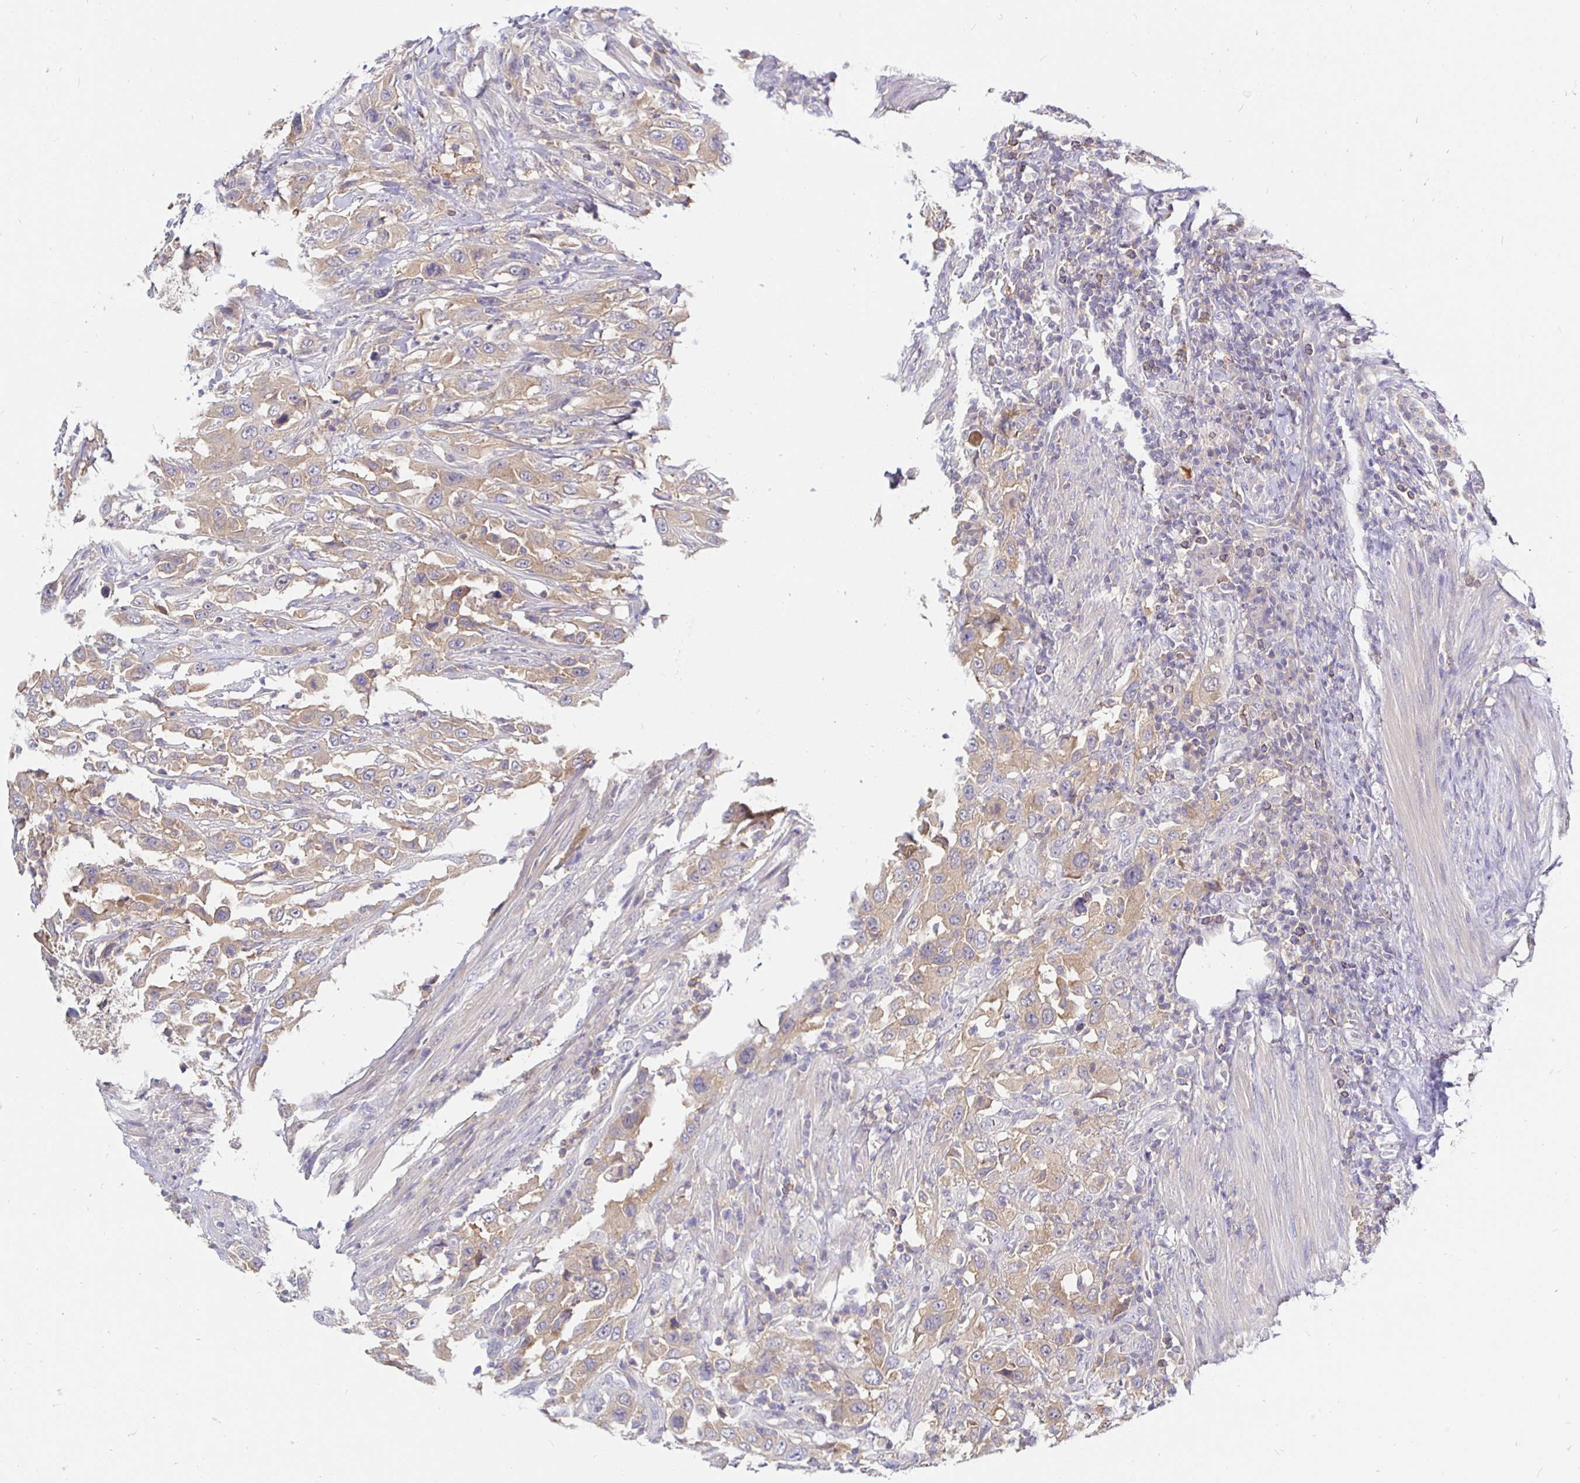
{"staining": {"intensity": "weak", "quantity": ">75%", "location": "cytoplasmic/membranous"}, "tissue": "urothelial cancer", "cell_type": "Tumor cells", "image_type": "cancer", "snomed": [{"axis": "morphology", "description": "Urothelial carcinoma, High grade"}, {"axis": "topography", "description": "Urinary bladder"}], "caption": "Brown immunohistochemical staining in human urothelial cancer reveals weak cytoplasmic/membranous positivity in about >75% of tumor cells. (Brightfield microscopy of DAB IHC at high magnification).", "gene": "KIF21A", "patient": {"sex": "male", "age": 61}}